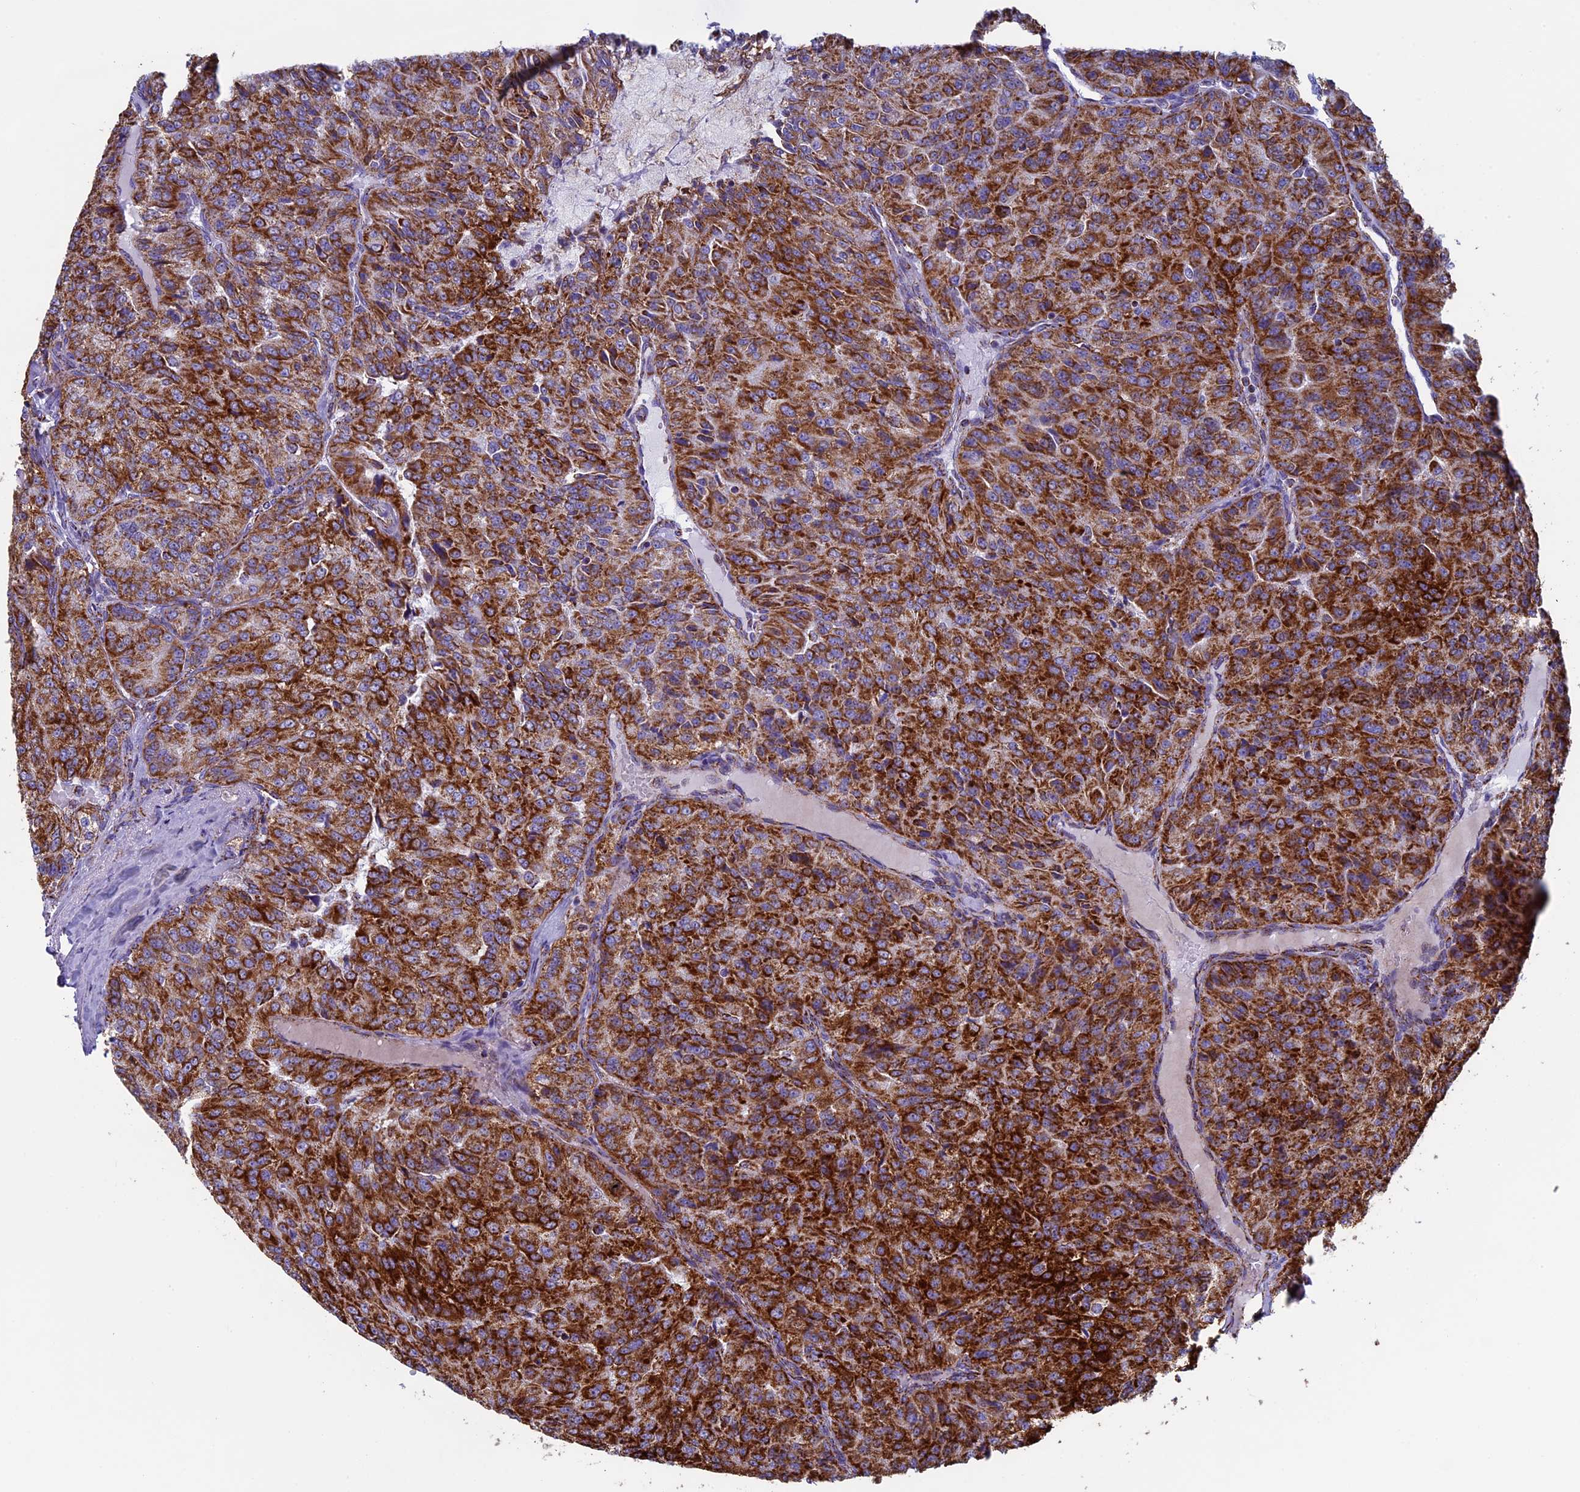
{"staining": {"intensity": "strong", "quantity": ">75%", "location": "cytoplasmic/membranous"}, "tissue": "renal cancer", "cell_type": "Tumor cells", "image_type": "cancer", "snomed": [{"axis": "morphology", "description": "Adenocarcinoma, NOS"}, {"axis": "topography", "description": "Kidney"}], "caption": "Protein staining by IHC displays strong cytoplasmic/membranous staining in approximately >75% of tumor cells in adenocarcinoma (renal).", "gene": "UQCRFS1", "patient": {"sex": "female", "age": 63}}